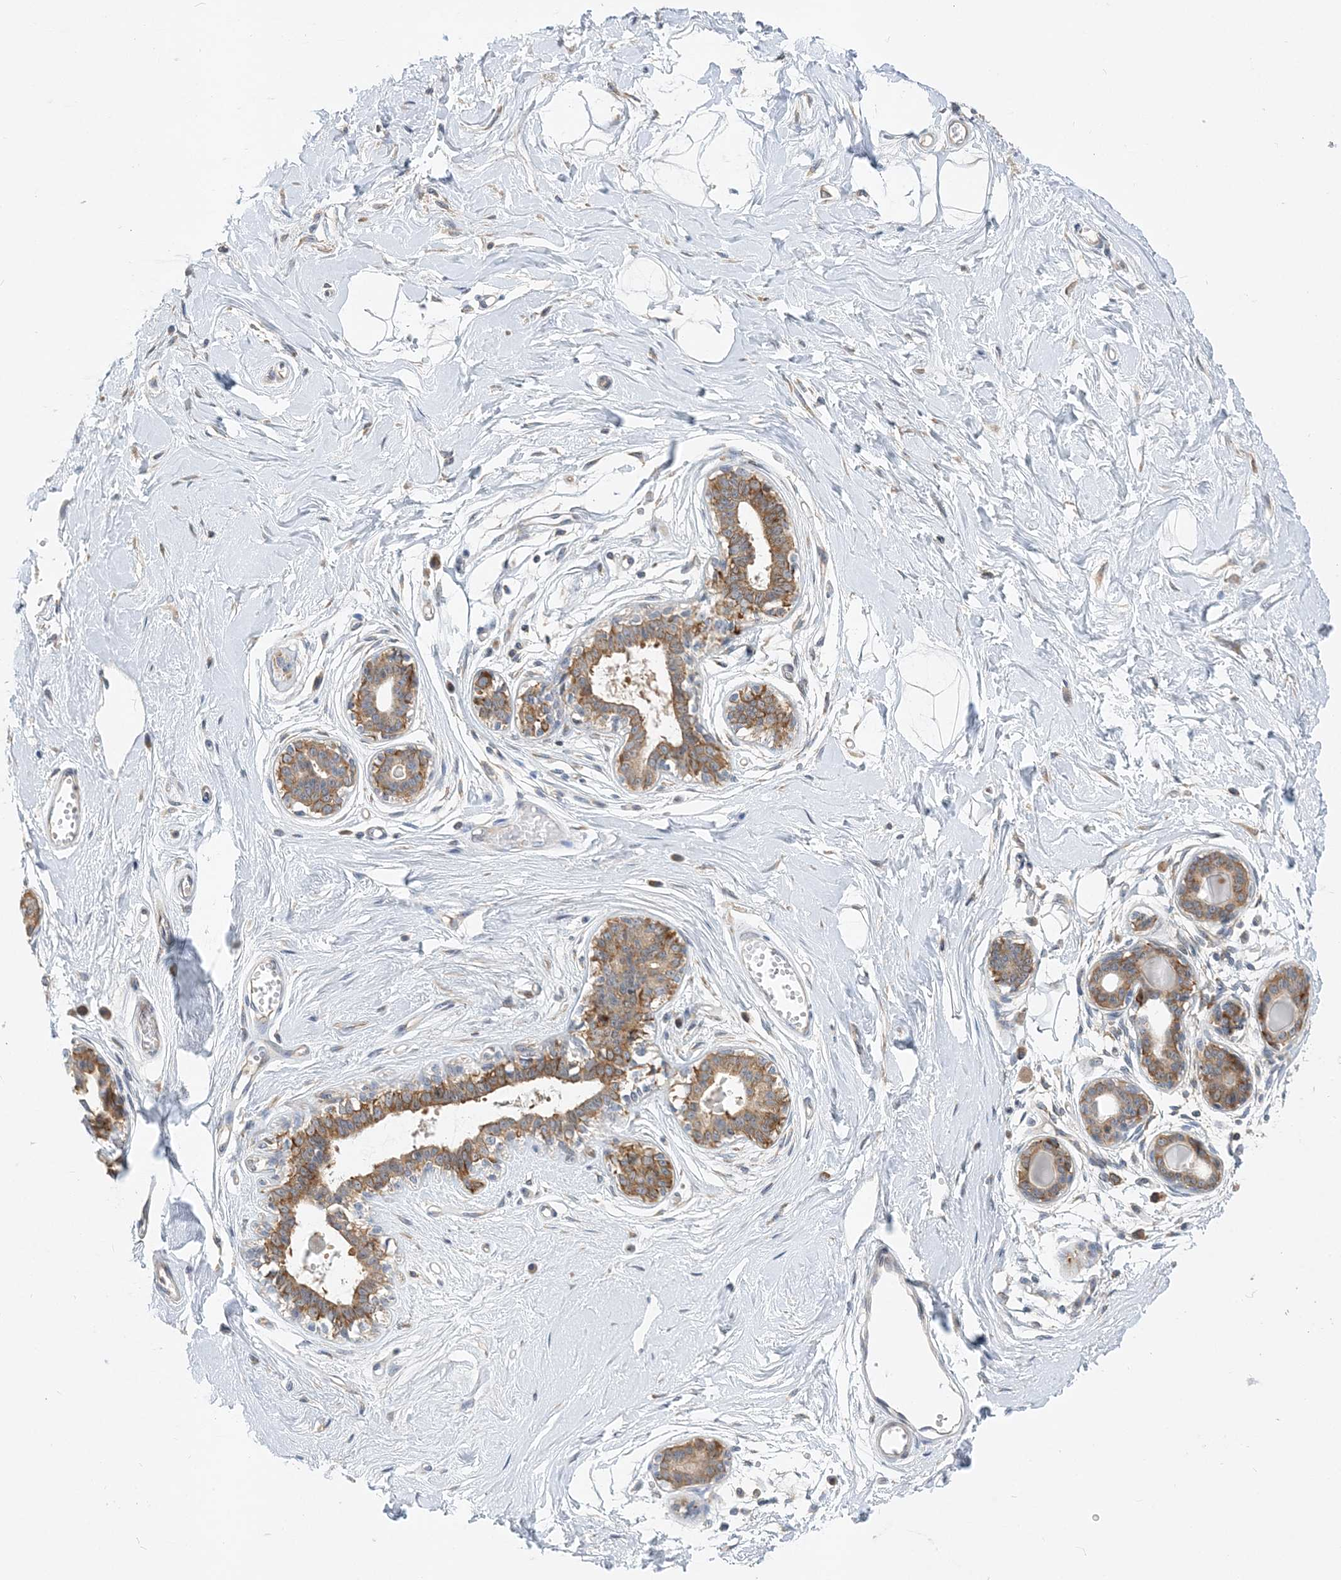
{"staining": {"intensity": "negative", "quantity": "none", "location": "none"}, "tissue": "breast", "cell_type": "Adipocytes", "image_type": "normal", "snomed": [{"axis": "morphology", "description": "Normal tissue, NOS"}, {"axis": "topography", "description": "Breast"}], "caption": "IHC micrograph of unremarkable breast: breast stained with DAB (3,3'-diaminobenzidine) displays no significant protein staining in adipocytes. (DAB immunohistochemistry (IHC) visualized using brightfield microscopy, high magnification).", "gene": "LARP4B", "patient": {"sex": "female", "age": 45}}